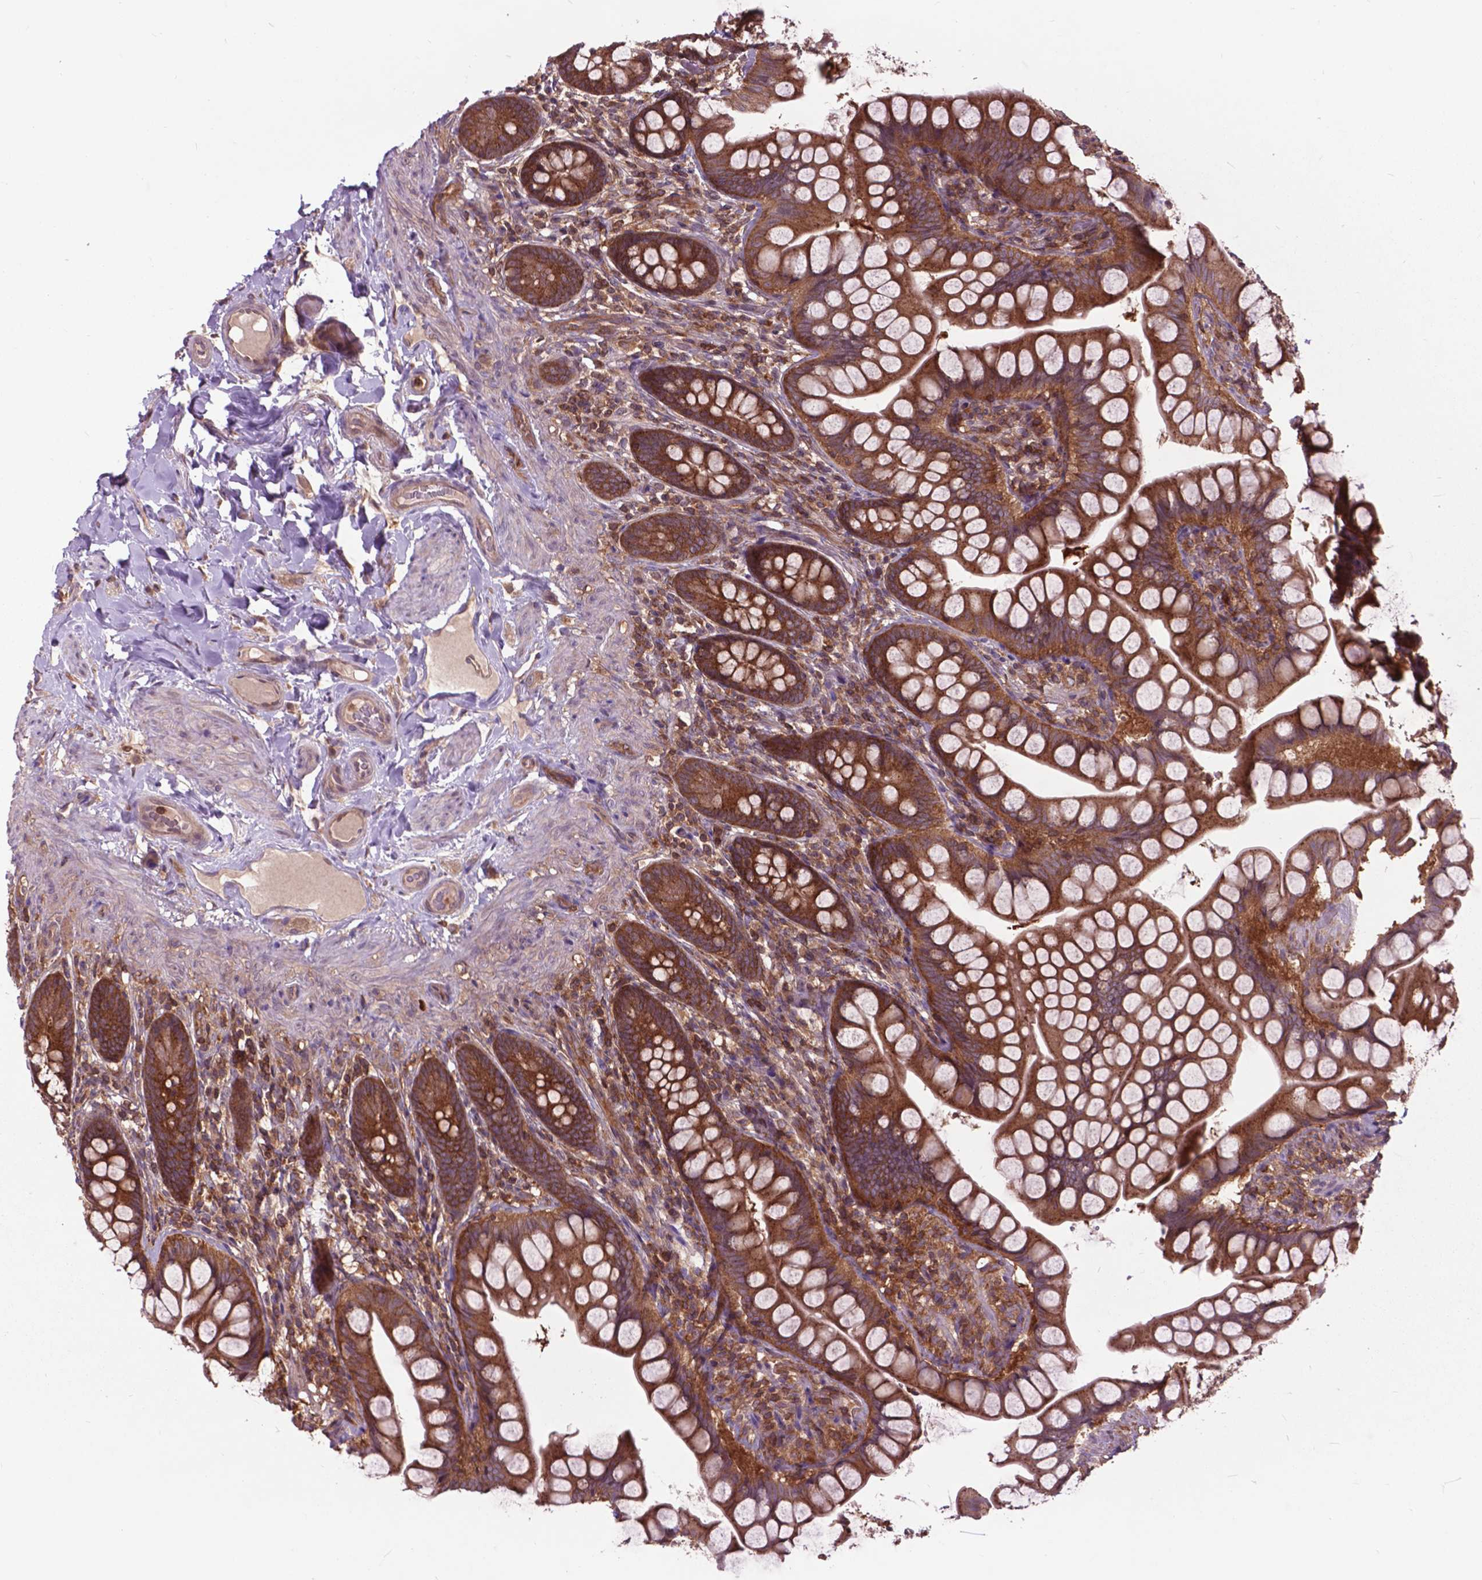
{"staining": {"intensity": "strong", "quantity": ">75%", "location": "cytoplasmic/membranous"}, "tissue": "small intestine", "cell_type": "Glandular cells", "image_type": "normal", "snomed": [{"axis": "morphology", "description": "Normal tissue, NOS"}, {"axis": "topography", "description": "Small intestine"}], "caption": "Immunohistochemistry (IHC) histopathology image of normal small intestine: human small intestine stained using immunohistochemistry demonstrates high levels of strong protein expression localized specifically in the cytoplasmic/membranous of glandular cells, appearing as a cytoplasmic/membranous brown color.", "gene": "ARAF", "patient": {"sex": "male", "age": 70}}